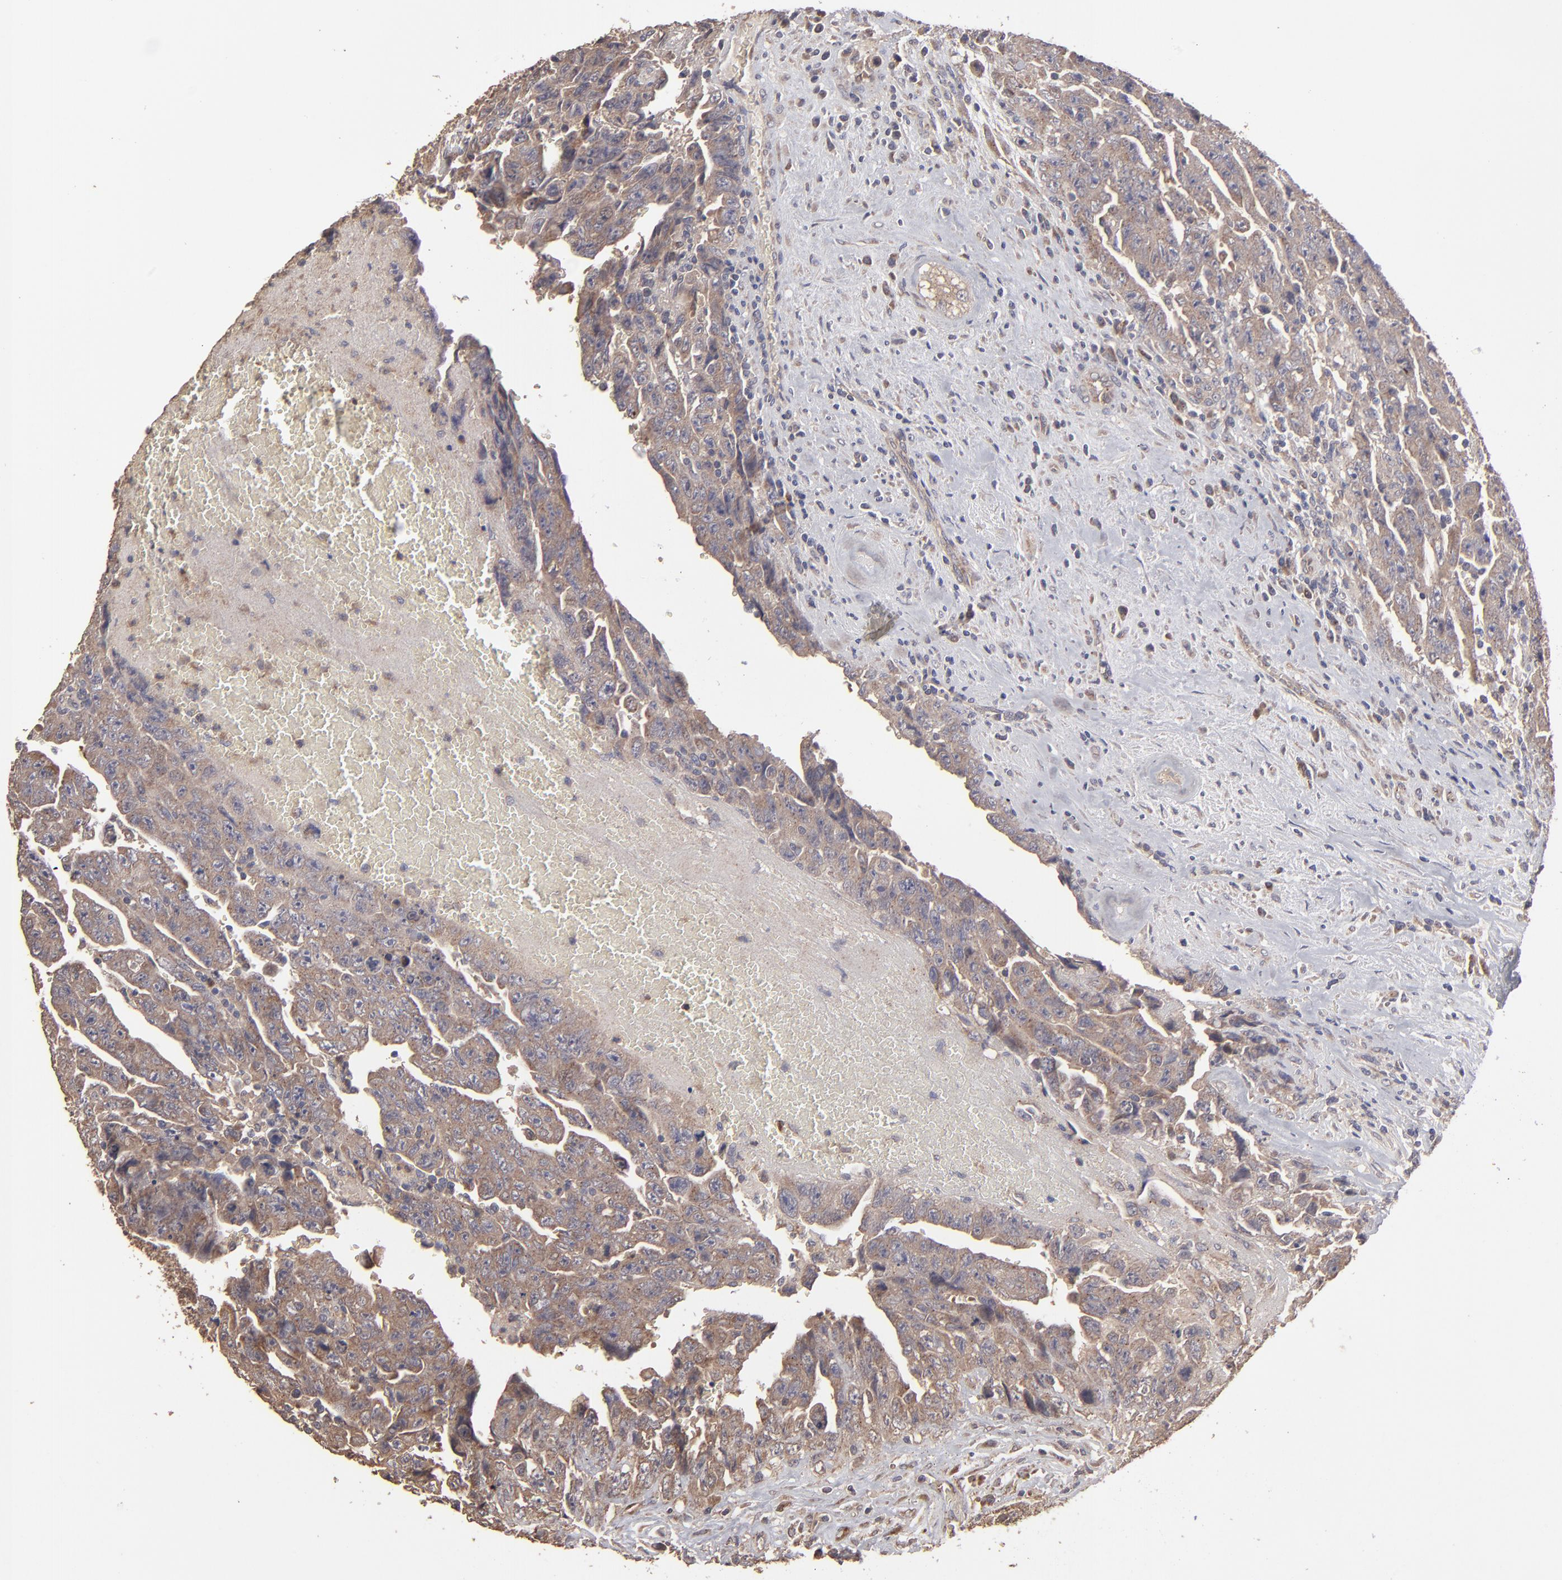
{"staining": {"intensity": "weak", "quantity": ">75%", "location": "cytoplasmic/membranous"}, "tissue": "testis cancer", "cell_type": "Tumor cells", "image_type": "cancer", "snomed": [{"axis": "morphology", "description": "Carcinoma, Embryonal, NOS"}, {"axis": "topography", "description": "Testis"}], "caption": "A high-resolution histopathology image shows immunohistochemistry staining of testis embryonal carcinoma, which shows weak cytoplasmic/membranous positivity in approximately >75% of tumor cells.", "gene": "MMP2", "patient": {"sex": "male", "age": 28}}